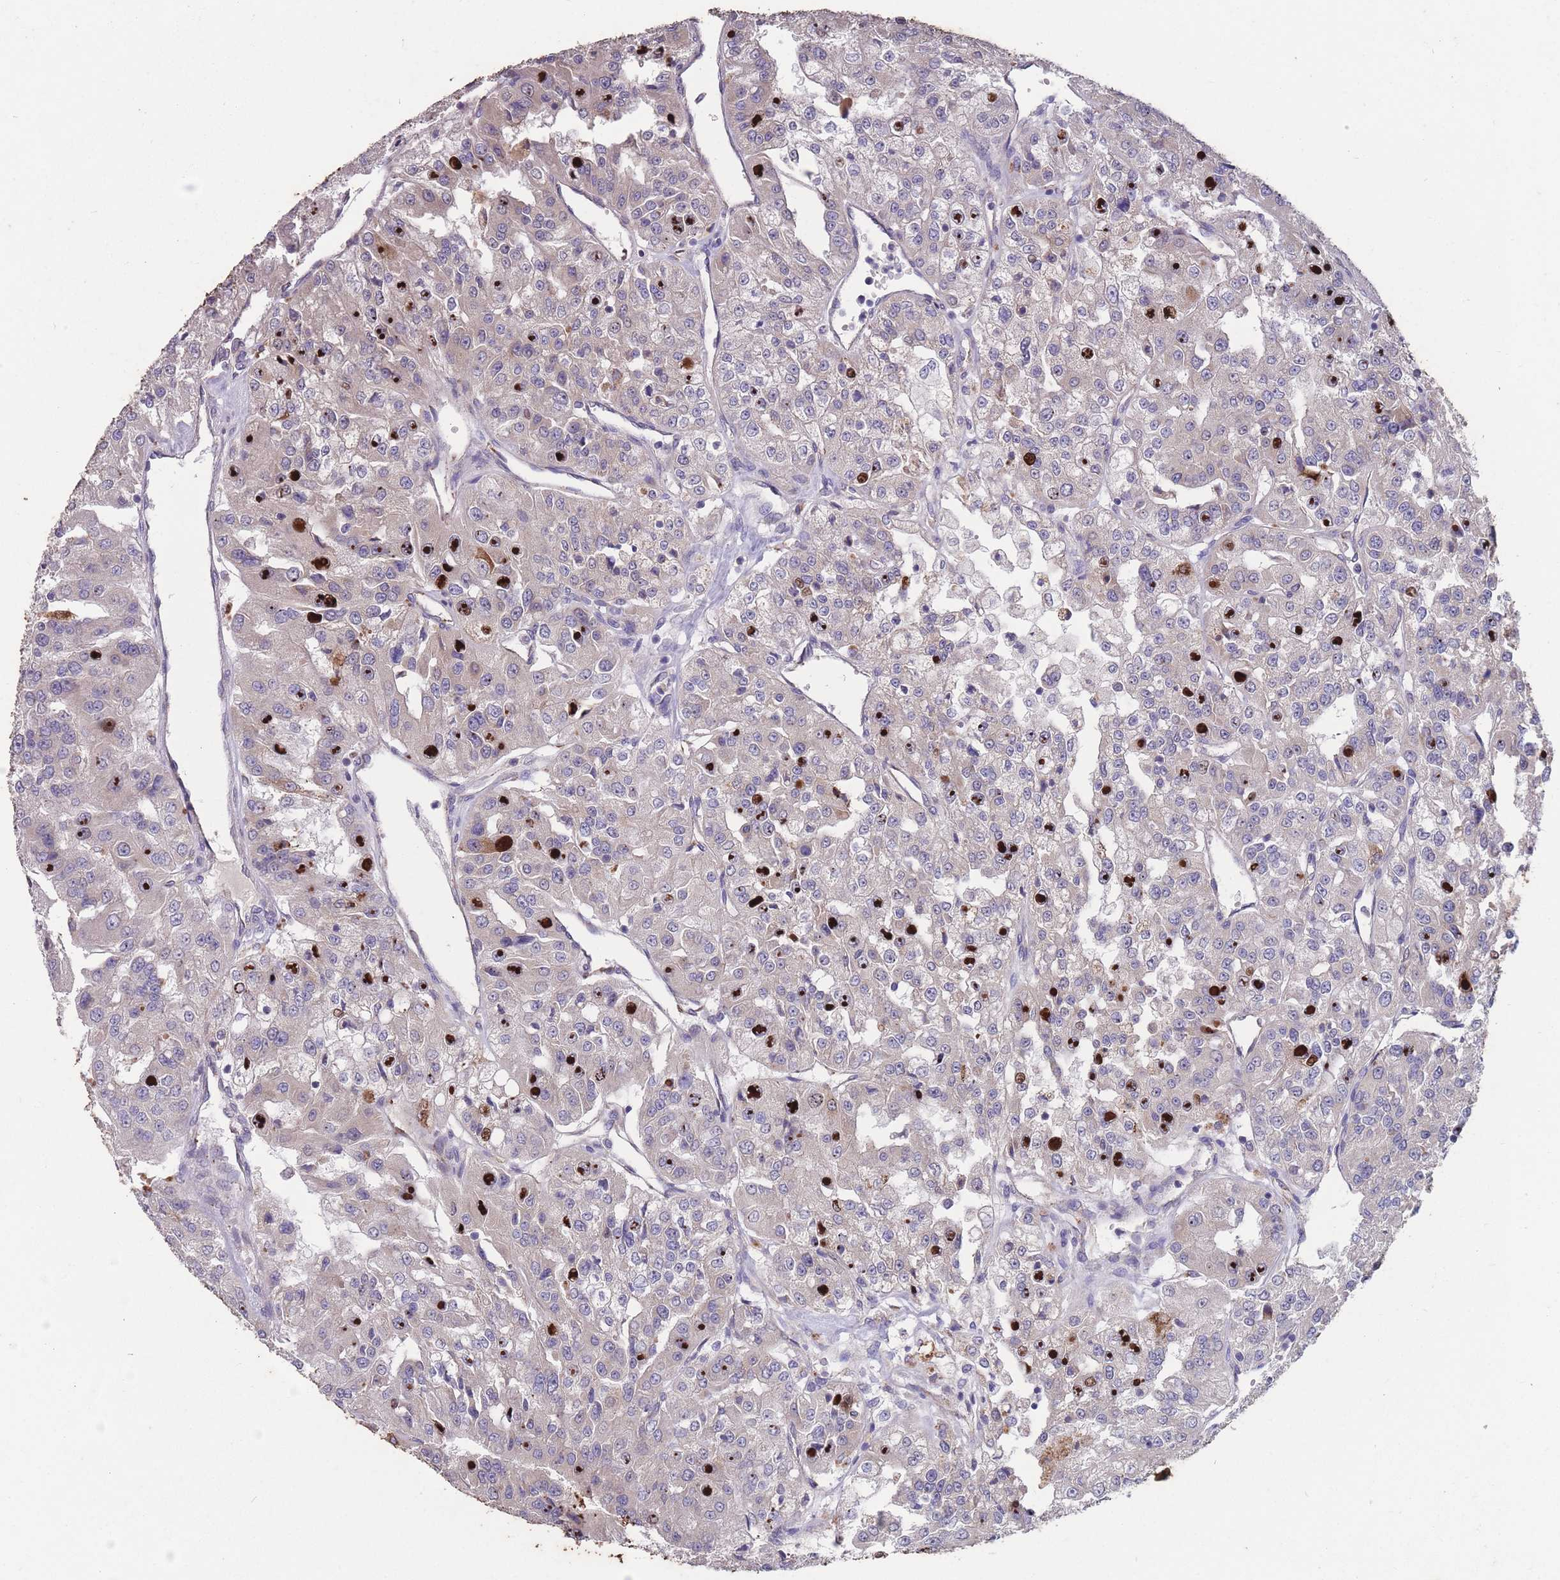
{"staining": {"intensity": "negative", "quantity": "none", "location": "none"}, "tissue": "renal cancer", "cell_type": "Tumor cells", "image_type": "cancer", "snomed": [{"axis": "morphology", "description": "Adenocarcinoma, NOS"}, {"axis": "topography", "description": "Kidney"}], "caption": "Immunohistochemical staining of human renal cancer demonstrates no significant expression in tumor cells.", "gene": "STIM2", "patient": {"sex": "female", "age": 63}}